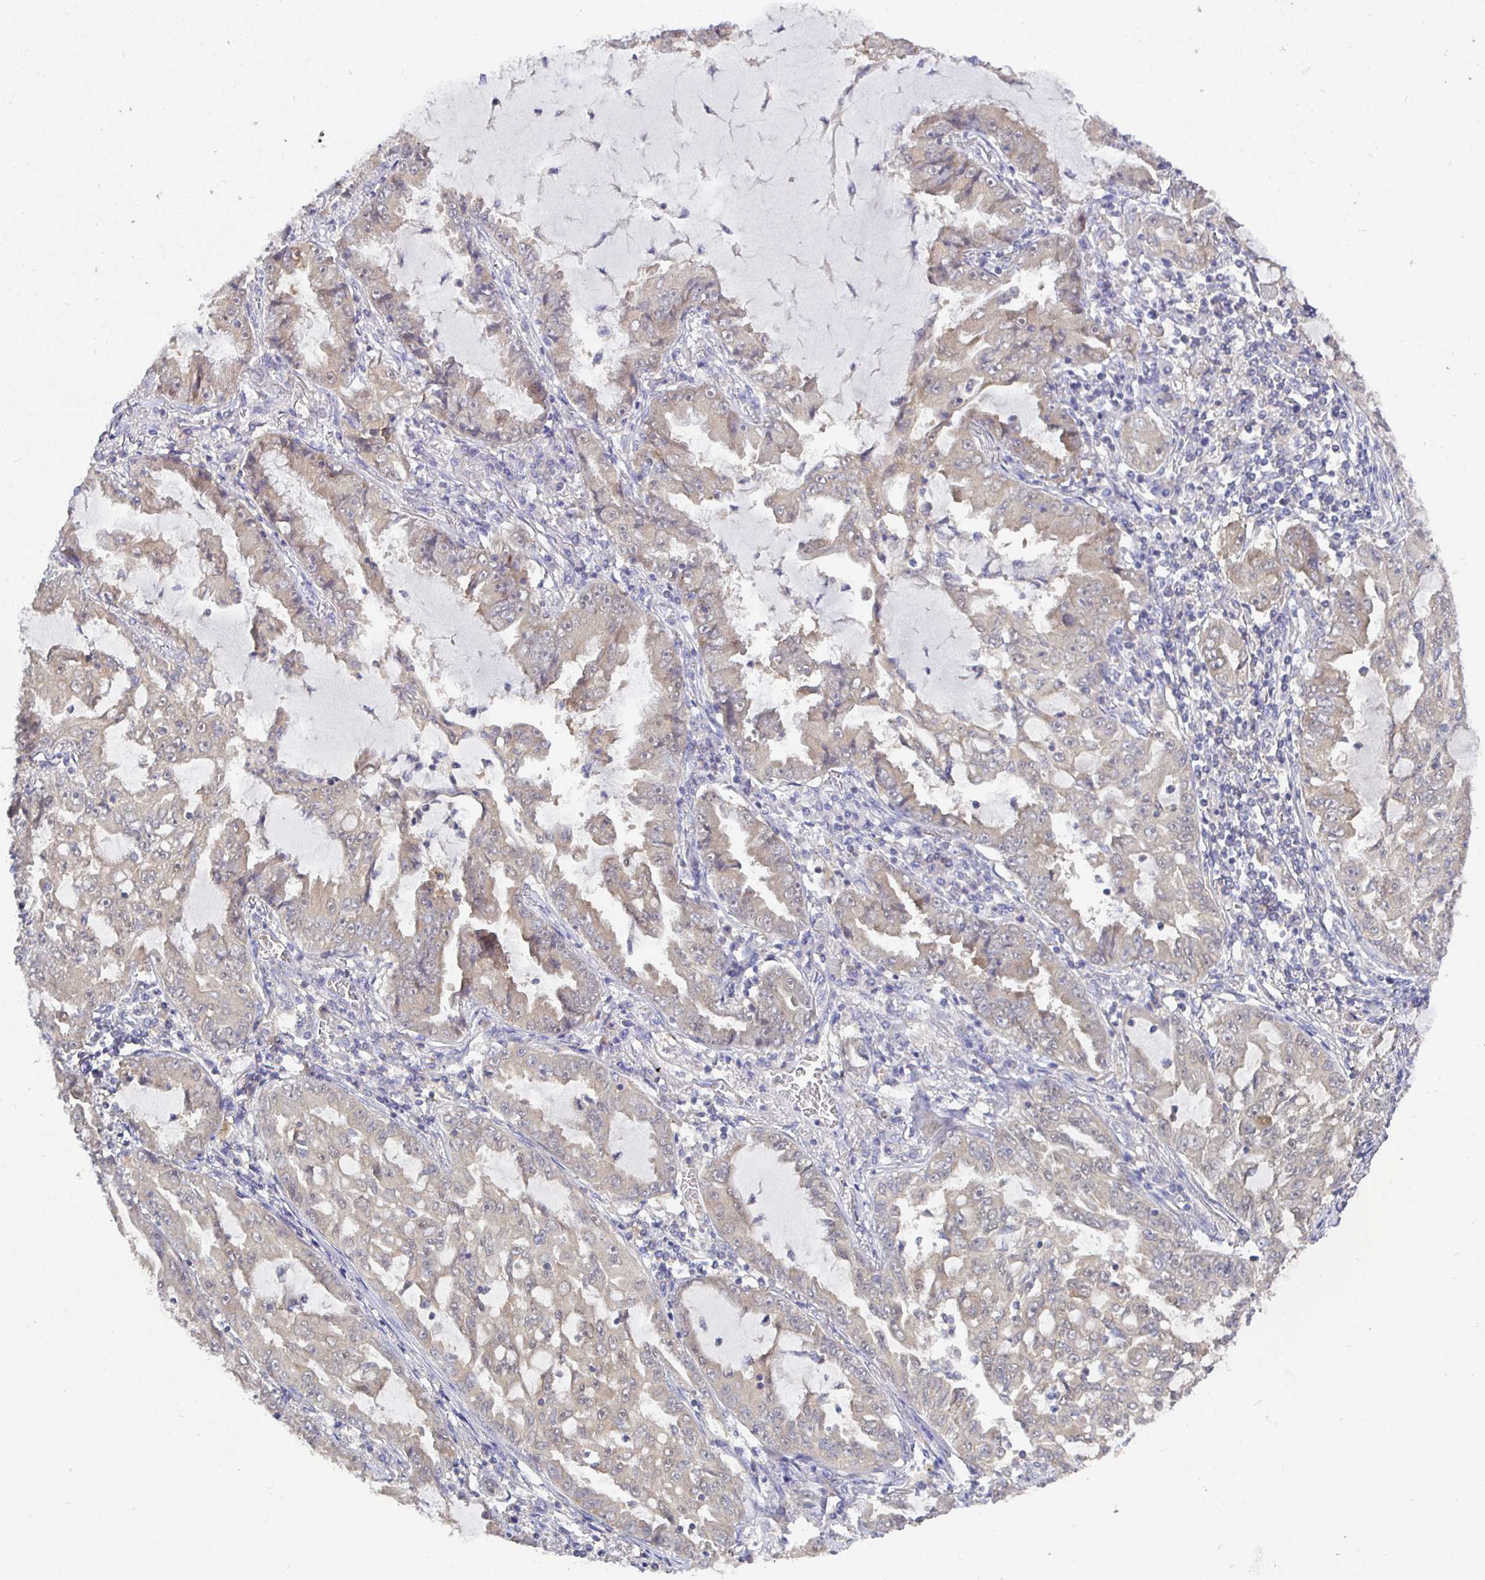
{"staining": {"intensity": "weak", "quantity": "<25%", "location": "cytoplasmic/membranous"}, "tissue": "lung cancer", "cell_type": "Tumor cells", "image_type": "cancer", "snomed": [{"axis": "morphology", "description": "Adenocarcinoma, NOS"}, {"axis": "topography", "description": "Lung"}], "caption": "Human lung cancer stained for a protein using immunohistochemistry shows no expression in tumor cells.", "gene": "KIF21A", "patient": {"sex": "female", "age": 52}}